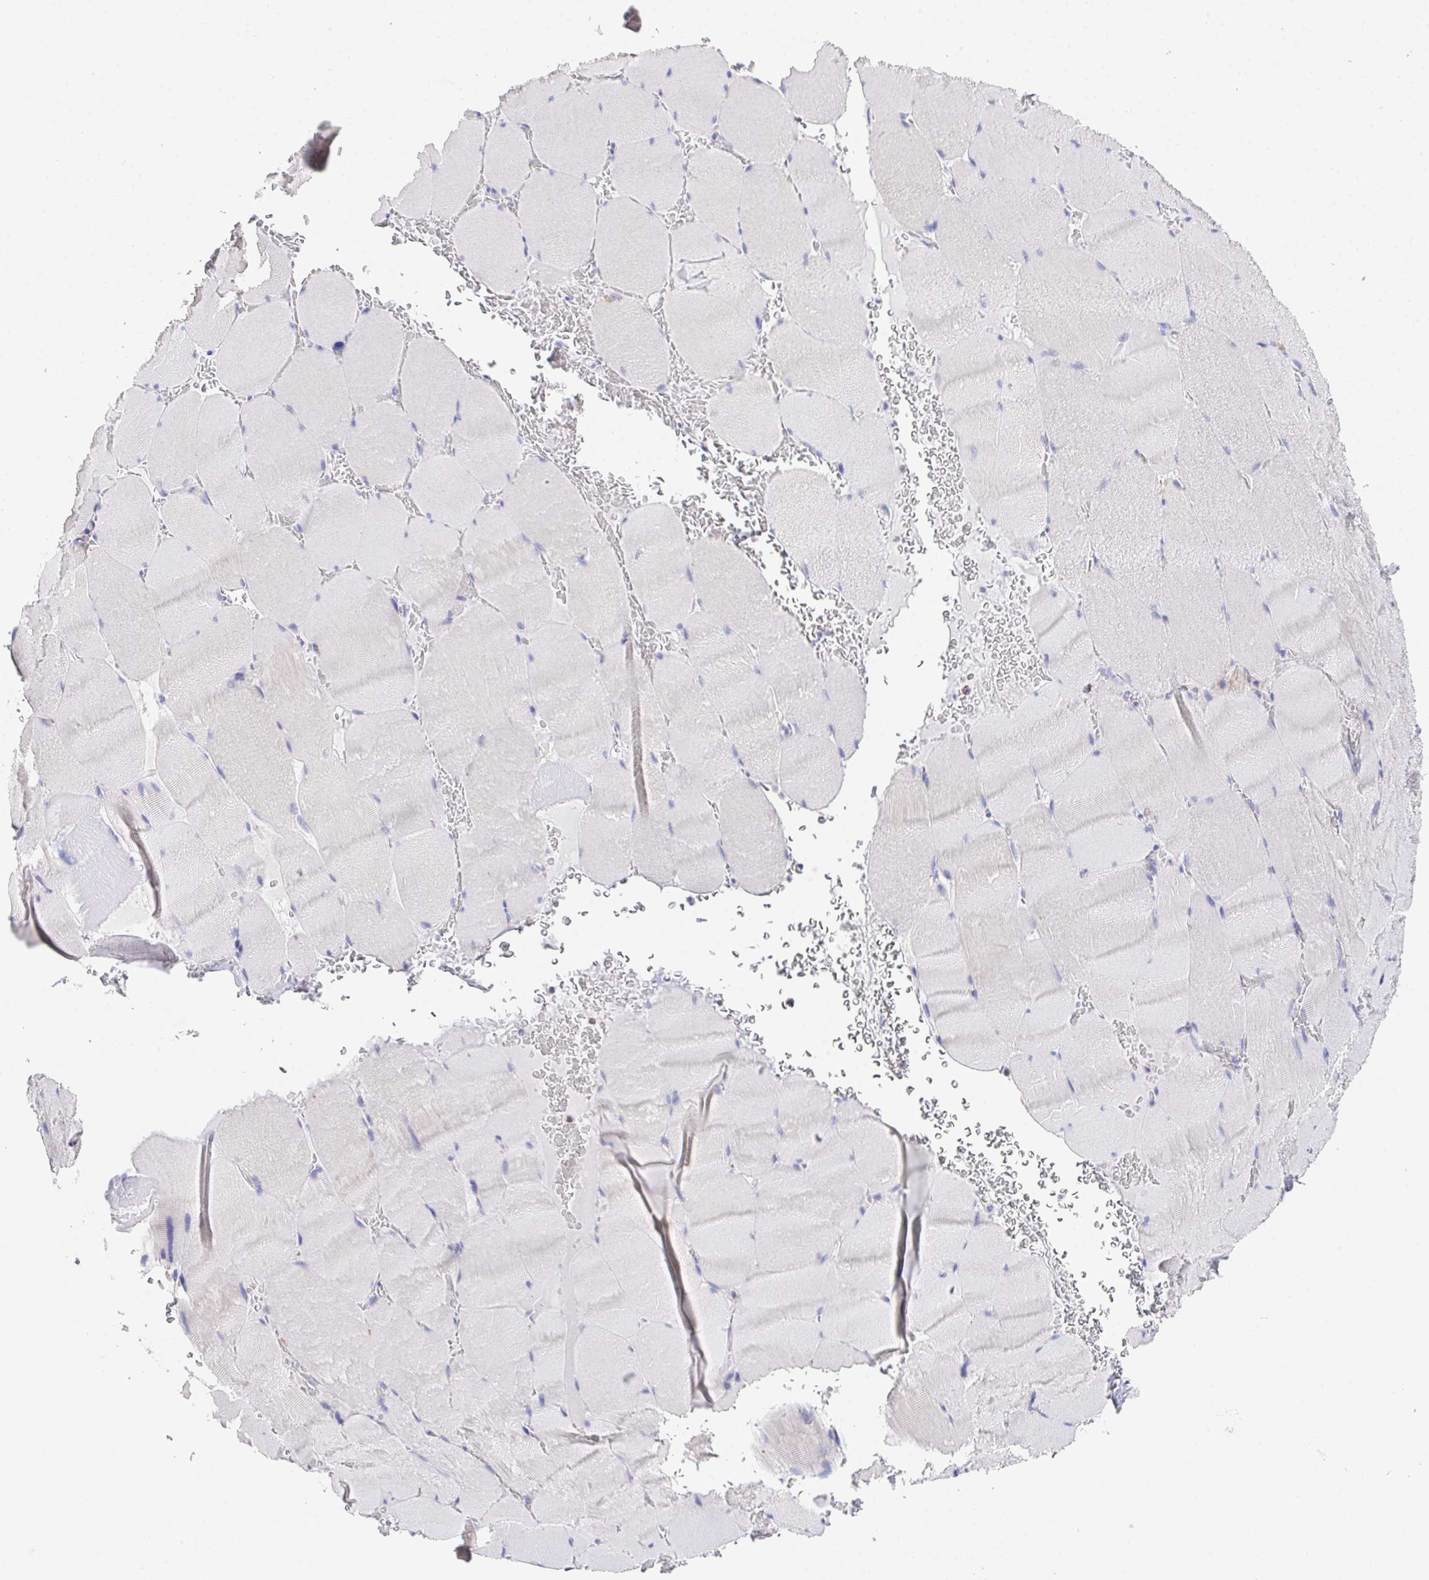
{"staining": {"intensity": "negative", "quantity": "none", "location": "none"}, "tissue": "skeletal muscle", "cell_type": "Myocytes", "image_type": "normal", "snomed": [{"axis": "morphology", "description": "Normal tissue, NOS"}, {"axis": "topography", "description": "Skeletal muscle"}, {"axis": "topography", "description": "Head-Neck"}], "caption": "An immunohistochemistry (IHC) histopathology image of normal skeletal muscle is shown. There is no staining in myocytes of skeletal muscle.", "gene": "PRG3", "patient": {"sex": "male", "age": 66}}